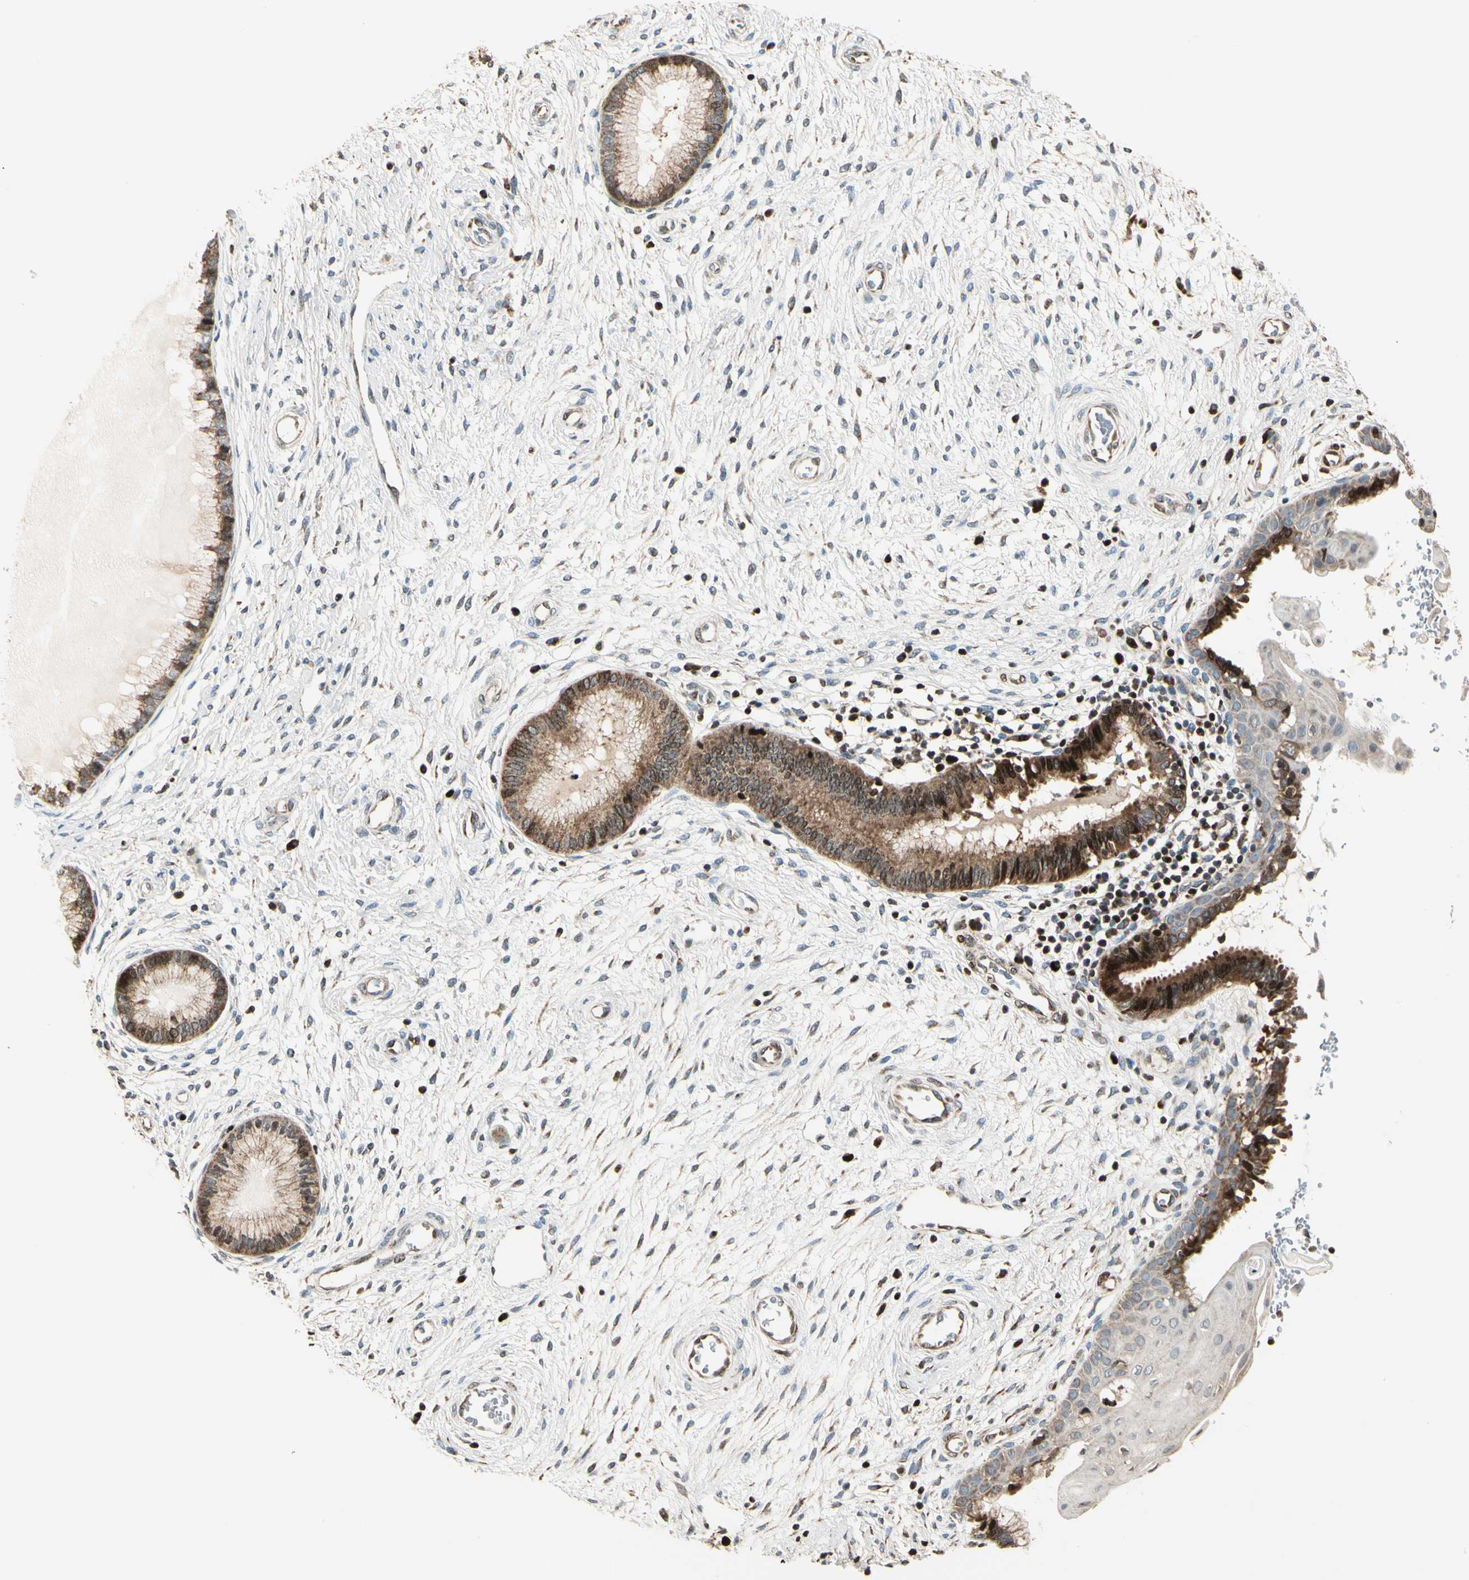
{"staining": {"intensity": "strong", "quantity": ">75%", "location": "cytoplasmic/membranous,nuclear"}, "tissue": "cervix", "cell_type": "Glandular cells", "image_type": "normal", "snomed": [{"axis": "morphology", "description": "Normal tissue, NOS"}, {"axis": "topography", "description": "Cervix"}], "caption": "Glandular cells reveal high levels of strong cytoplasmic/membranous,nuclear staining in about >75% of cells in unremarkable cervix. (IHC, brightfield microscopy, high magnification).", "gene": "IP6K2", "patient": {"sex": "female", "age": 55}}